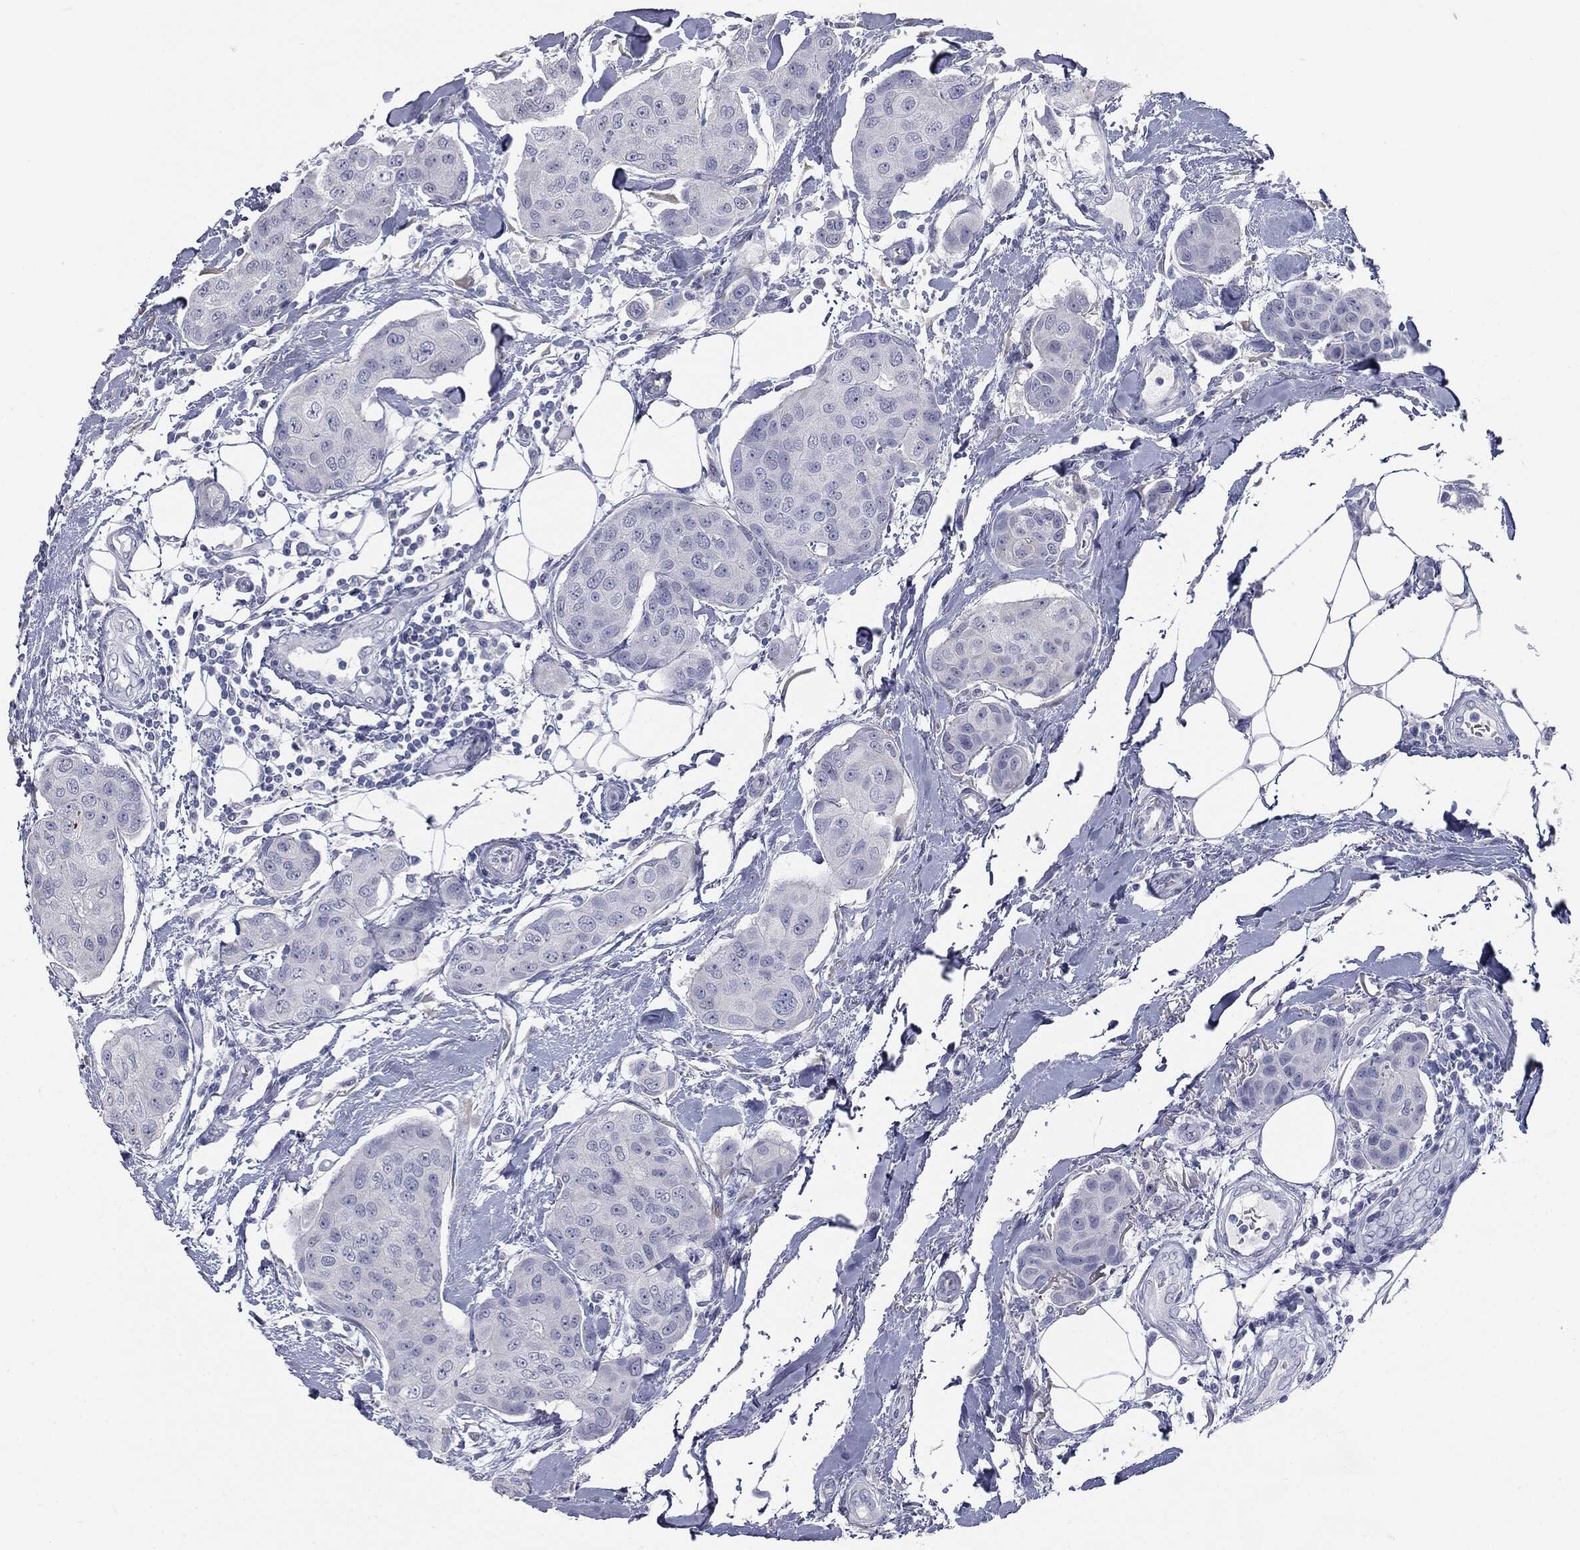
{"staining": {"intensity": "negative", "quantity": "none", "location": "none"}, "tissue": "breast cancer", "cell_type": "Tumor cells", "image_type": "cancer", "snomed": [{"axis": "morphology", "description": "Duct carcinoma"}, {"axis": "topography", "description": "Breast"}, {"axis": "topography", "description": "Lymph node"}], "caption": "Photomicrograph shows no protein staining in tumor cells of breast cancer tissue.", "gene": "MUC5AC", "patient": {"sex": "female", "age": 80}}